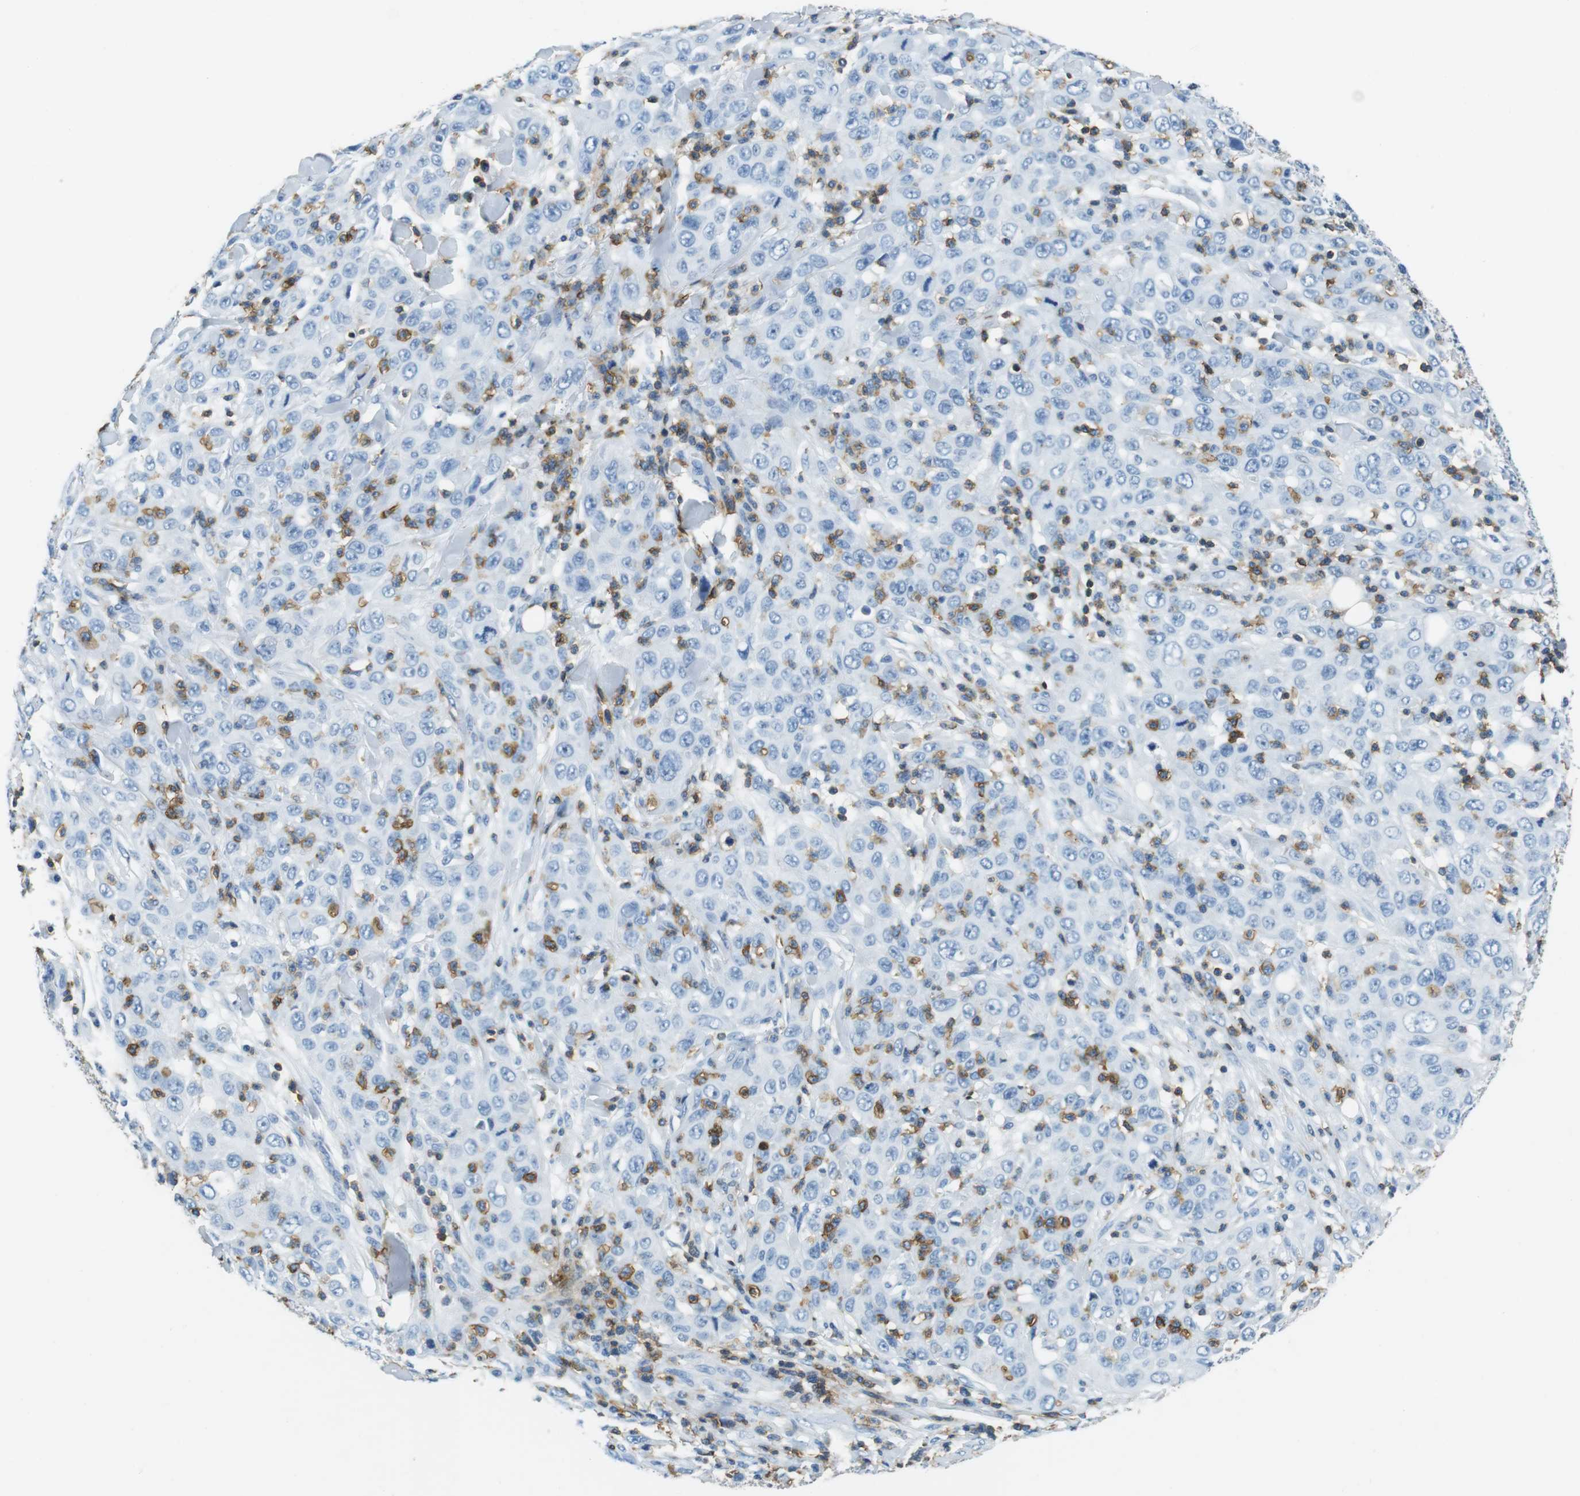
{"staining": {"intensity": "negative", "quantity": "none", "location": "none"}, "tissue": "skin cancer", "cell_type": "Tumor cells", "image_type": "cancer", "snomed": [{"axis": "morphology", "description": "Squamous cell carcinoma, NOS"}, {"axis": "topography", "description": "Skin"}], "caption": "Tumor cells show no significant protein staining in skin cancer (squamous cell carcinoma).", "gene": "LAT", "patient": {"sex": "female", "age": 88}}